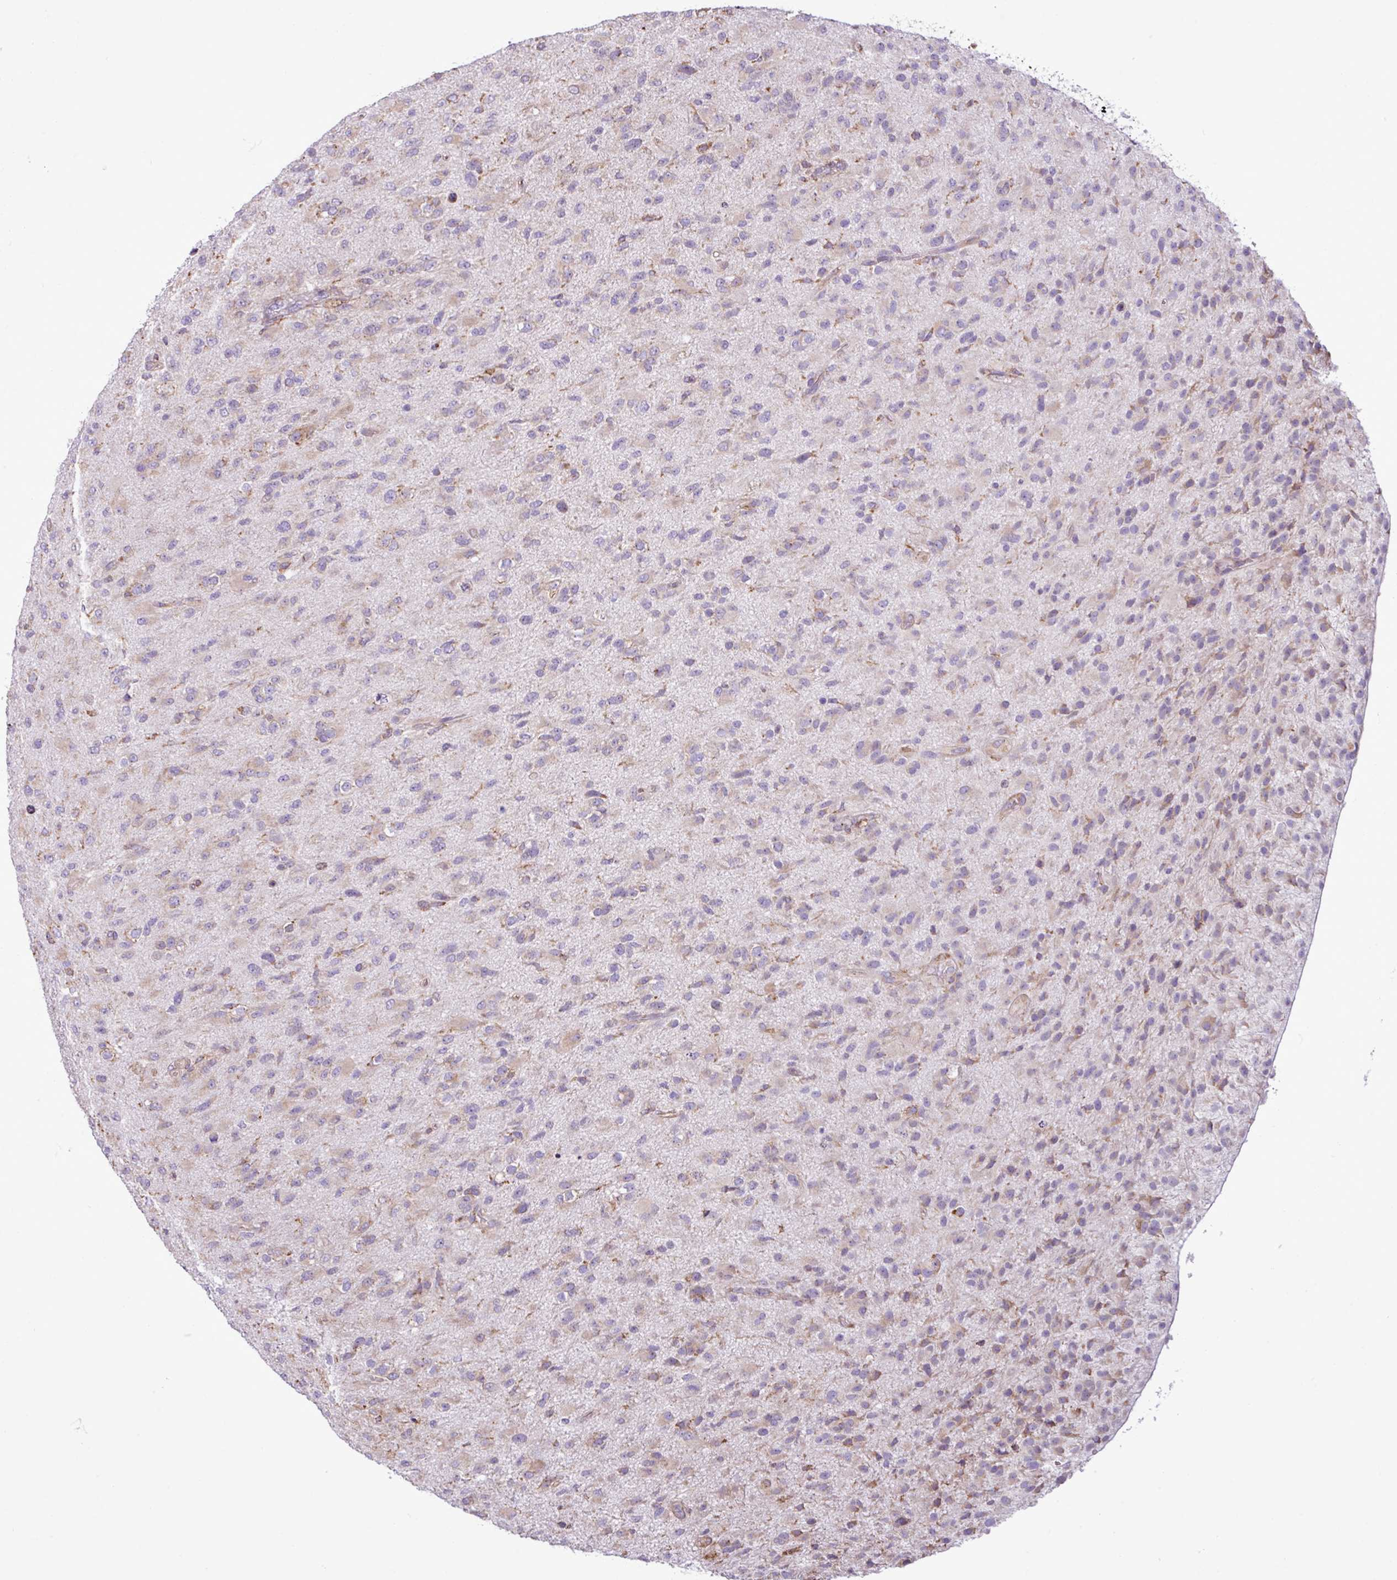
{"staining": {"intensity": "weak", "quantity": "<25%", "location": "cytoplasmic/membranous"}, "tissue": "glioma", "cell_type": "Tumor cells", "image_type": "cancer", "snomed": [{"axis": "morphology", "description": "Glioma, malignant, Low grade"}, {"axis": "topography", "description": "Brain"}], "caption": "DAB (3,3'-diaminobenzidine) immunohistochemical staining of low-grade glioma (malignant) shows no significant expression in tumor cells.", "gene": "ZSCAN5A", "patient": {"sex": "male", "age": 65}}